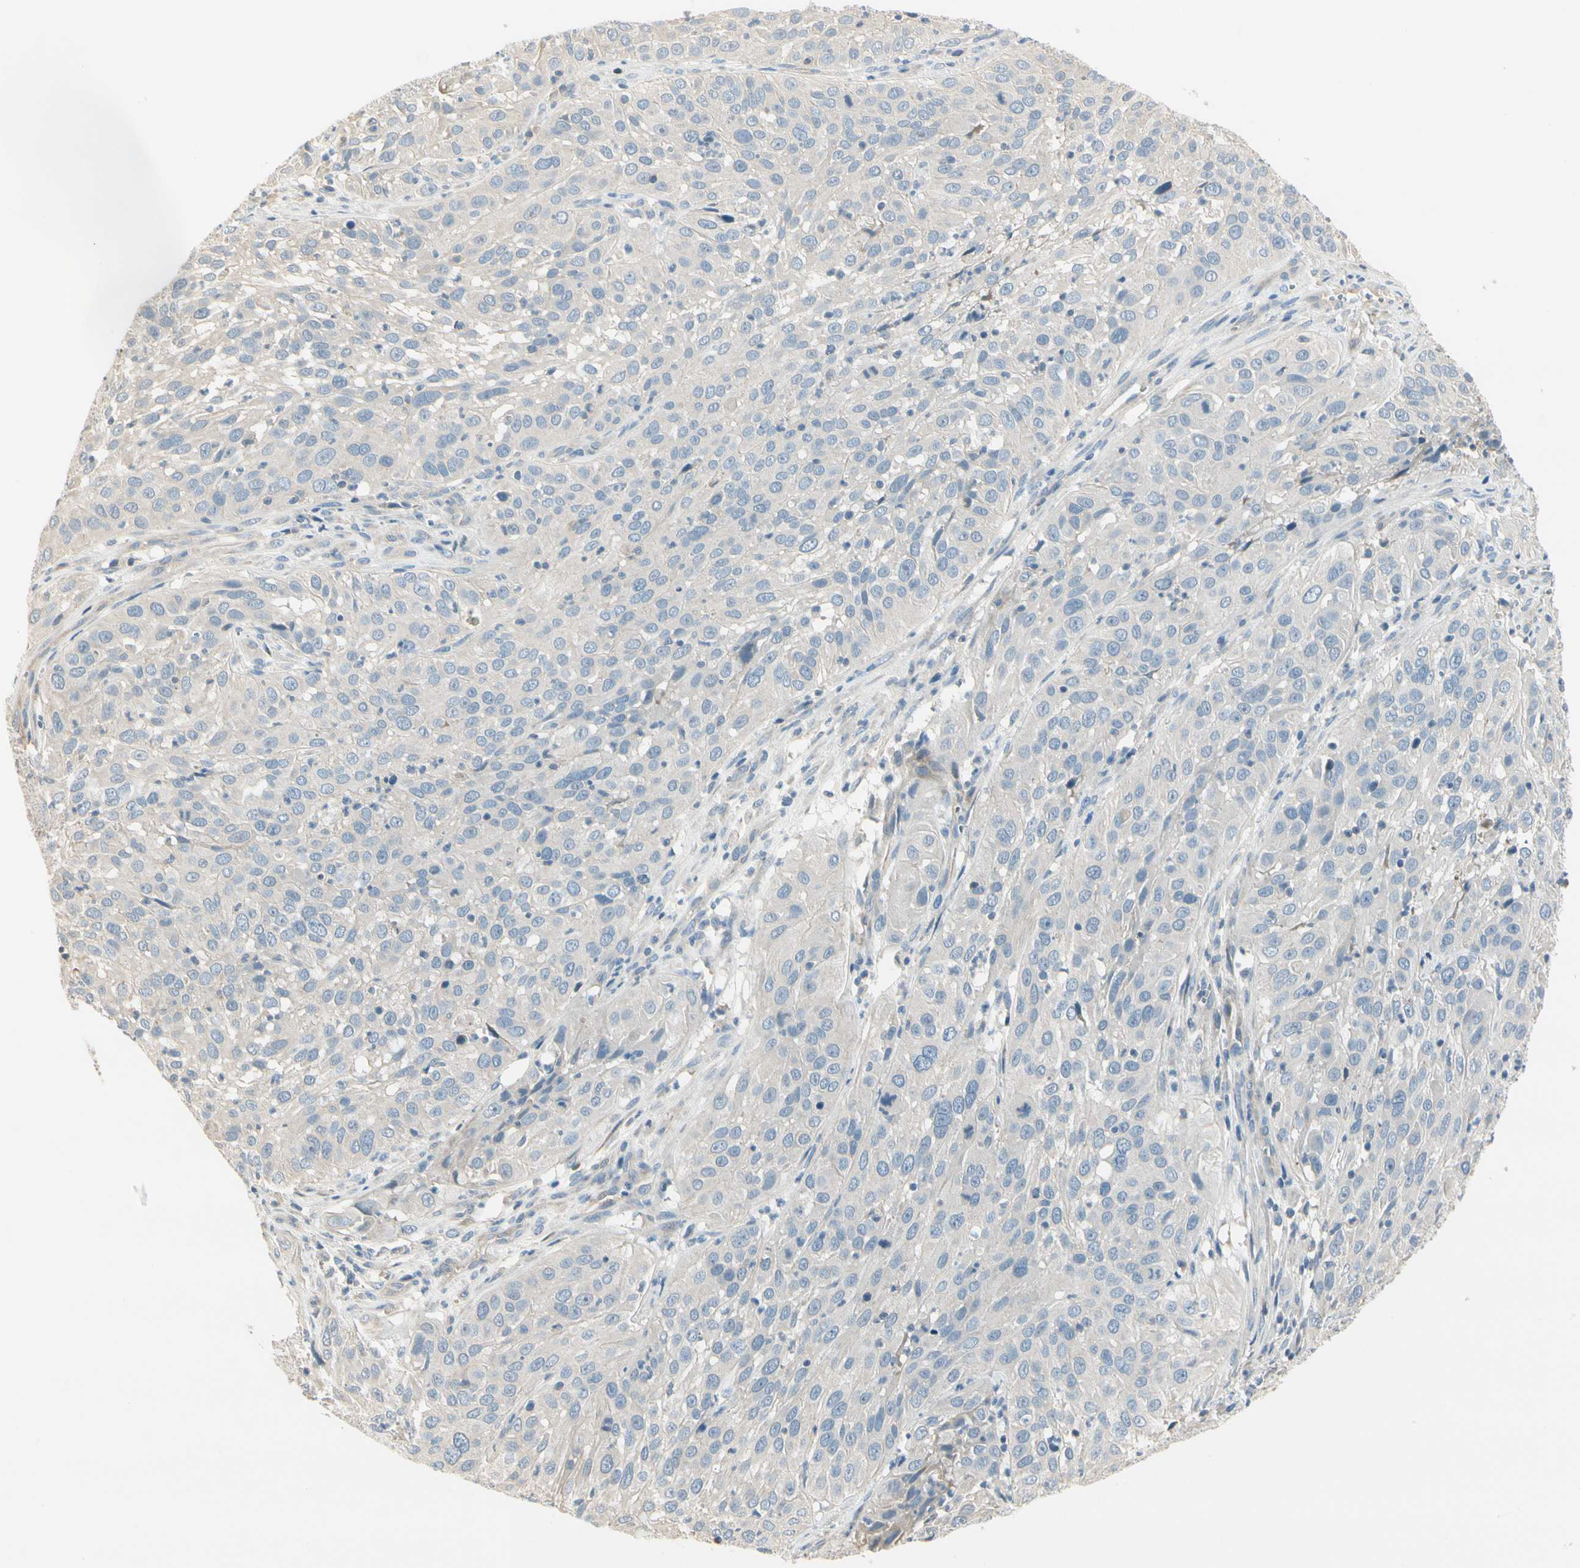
{"staining": {"intensity": "negative", "quantity": "none", "location": "none"}, "tissue": "cervical cancer", "cell_type": "Tumor cells", "image_type": "cancer", "snomed": [{"axis": "morphology", "description": "Squamous cell carcinoma, NOS"}, {"axis": "topography", "description": "Cervix"}], "caption": "A micrograph of squamous cell carcinoma (cervical) stained for a protein reveals no brown staining in tumor cells.", "gene": "ADGRA3", "patient": {"sex": "female", "age": 32}}